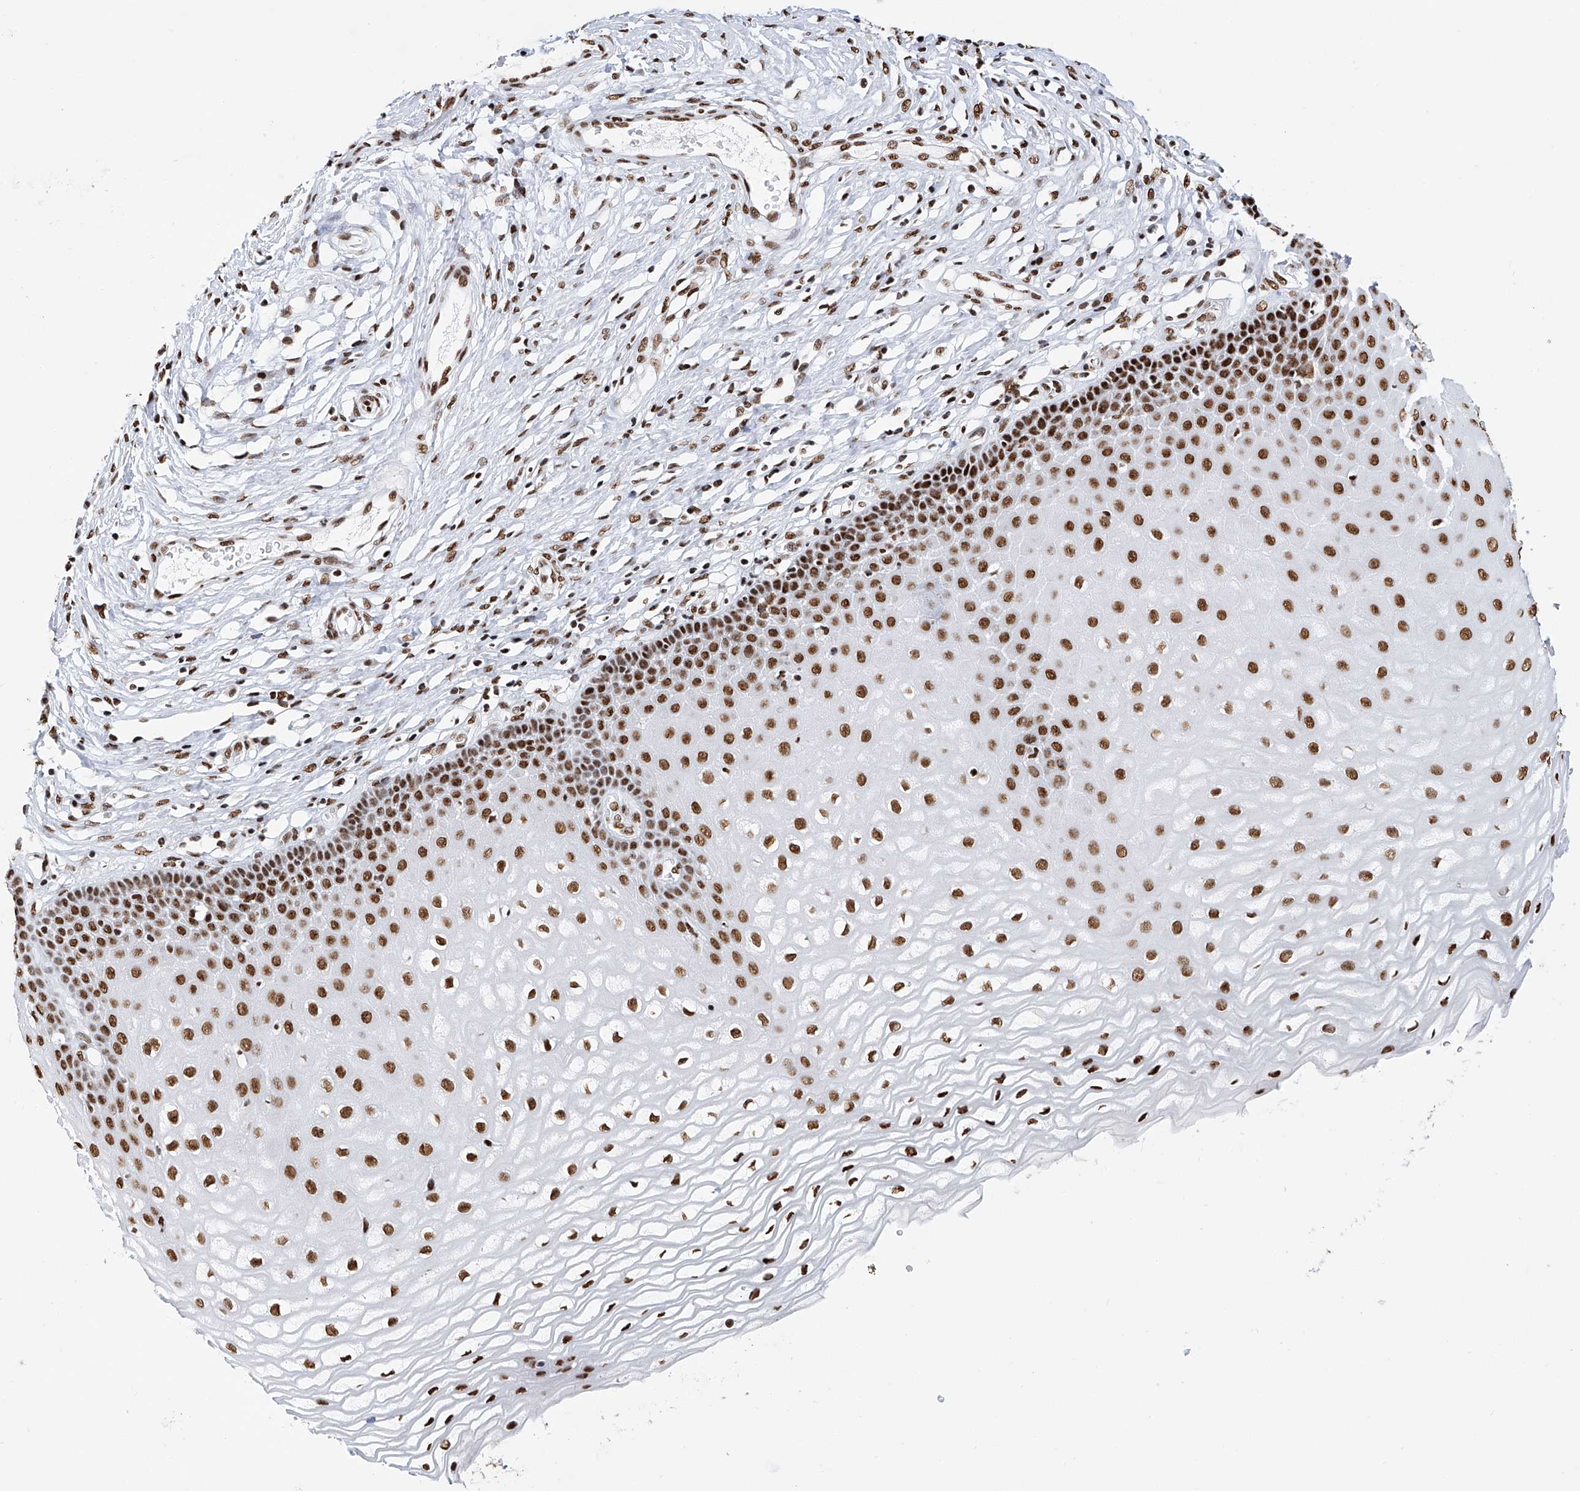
{"staining": {"intensity": "strong", "quantity": ">75%", "location": "nuclear"}, "tissue": "cervix", "cell_type": "Glandular cells", "image_type": "normal", "snomed": [{"axis": "morphology", "description": "Normal tissue, NOS"}, {"axis": "topography", "description": "Cervix"}], "caption": "IHC micrograph of normal cervix: human cervix stained using immunohistochemistry (IHC) demonstrates high levels of strong protein expression localized specifically in the nuclear of glandular cells, appearing as a nuclear brown color.", "gene": "SRSF6", "patient": {"sex": "female", "age": 55}}